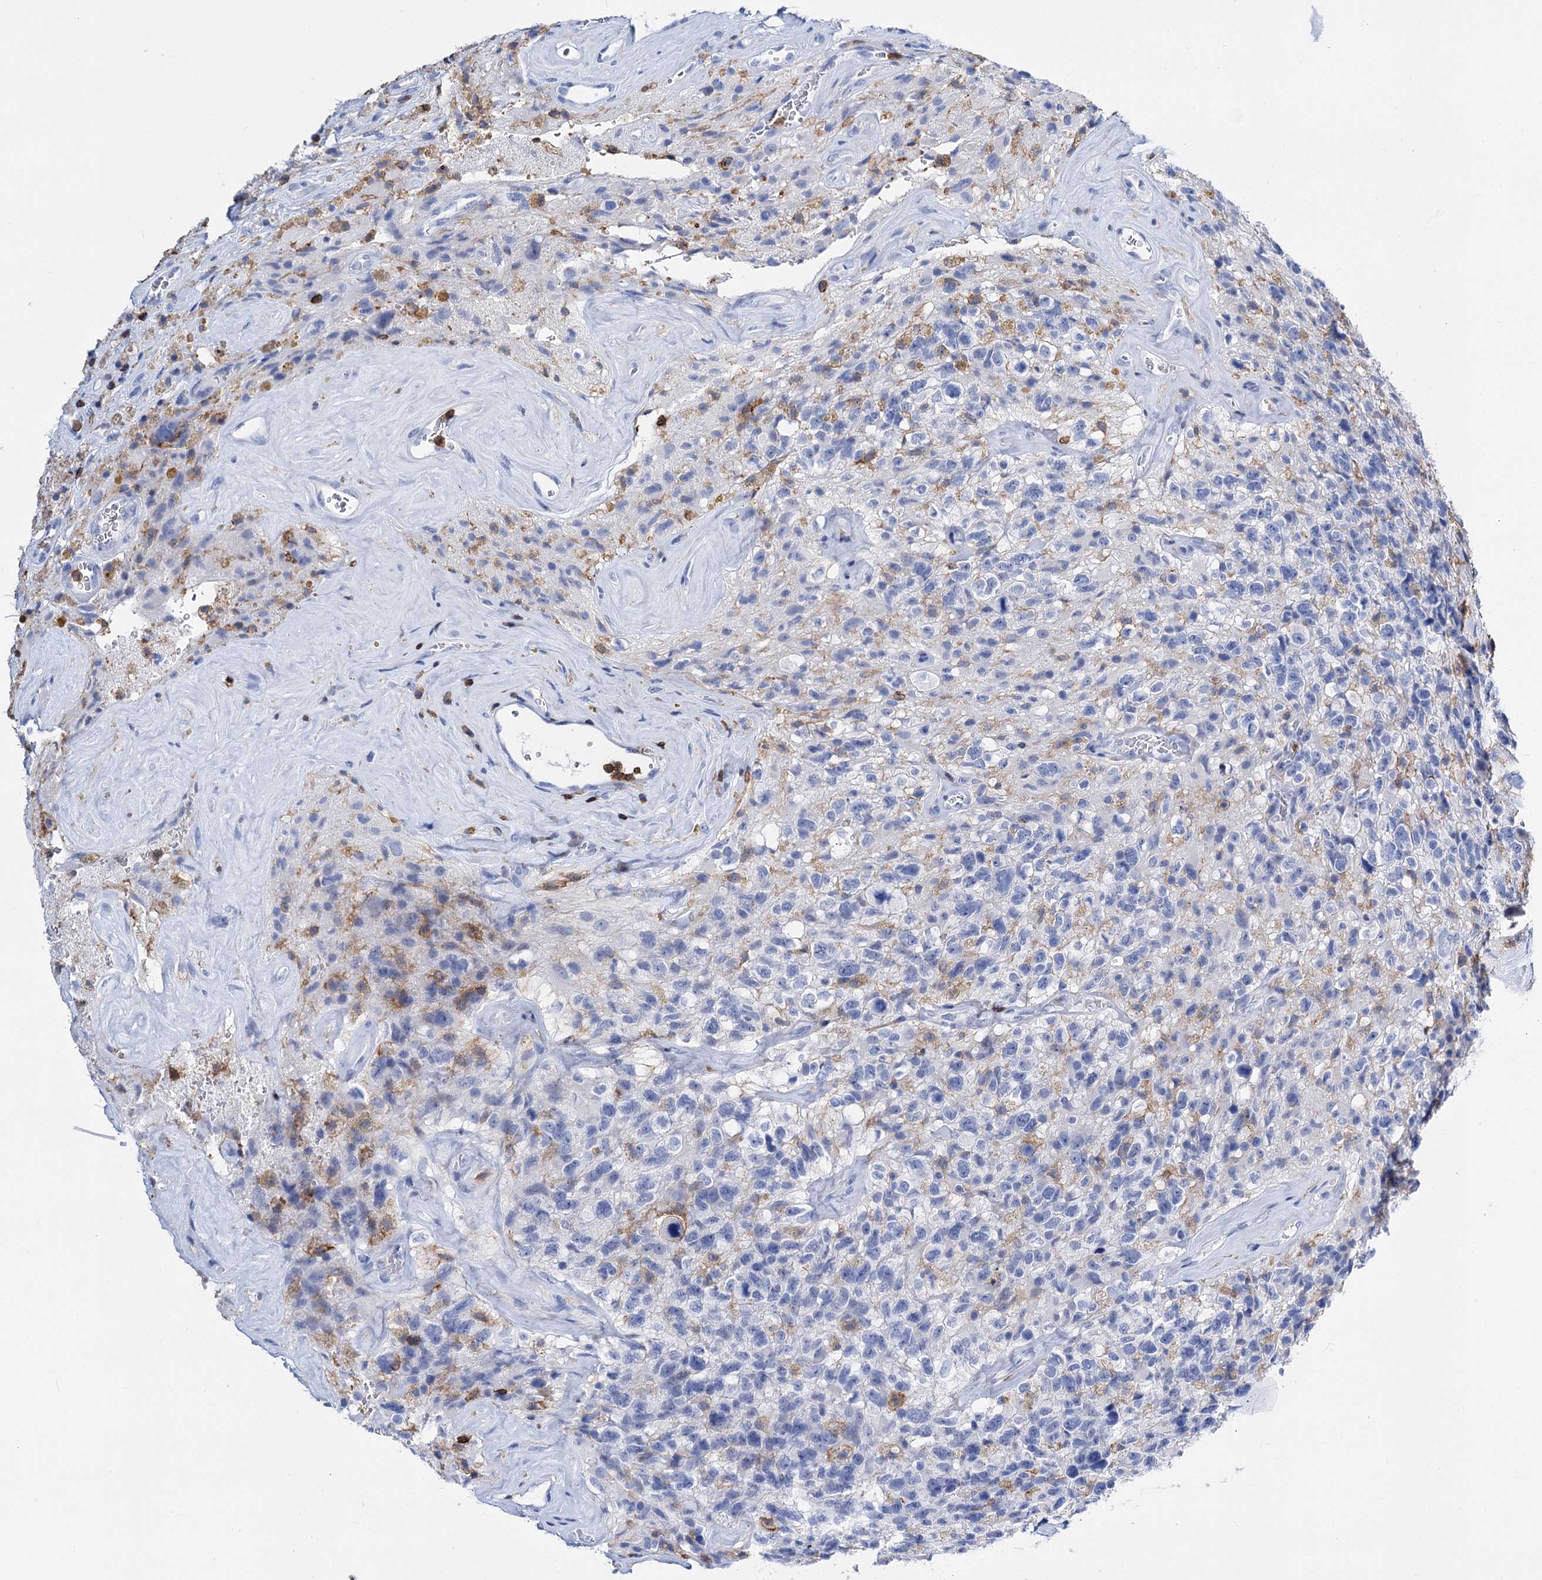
{"staining": {"intensity": "negative", "quantity": "none", "location": "none"}, "tissue": "glioma", "cell_type": "Tumor cells", "image_type": "cancer", "snomed": [{"axis": "morphology", "description": "Glioma, malignant, High grade"}, {"axis": "topography", "description": "Brain"}], "caption": "Immunohistochemistry histopathology image of human glioma stained for a protein (brown), which displays no staining in tumor cells.", "gene": "DEF6", "patient": {"sex": "male", "age": 69}}